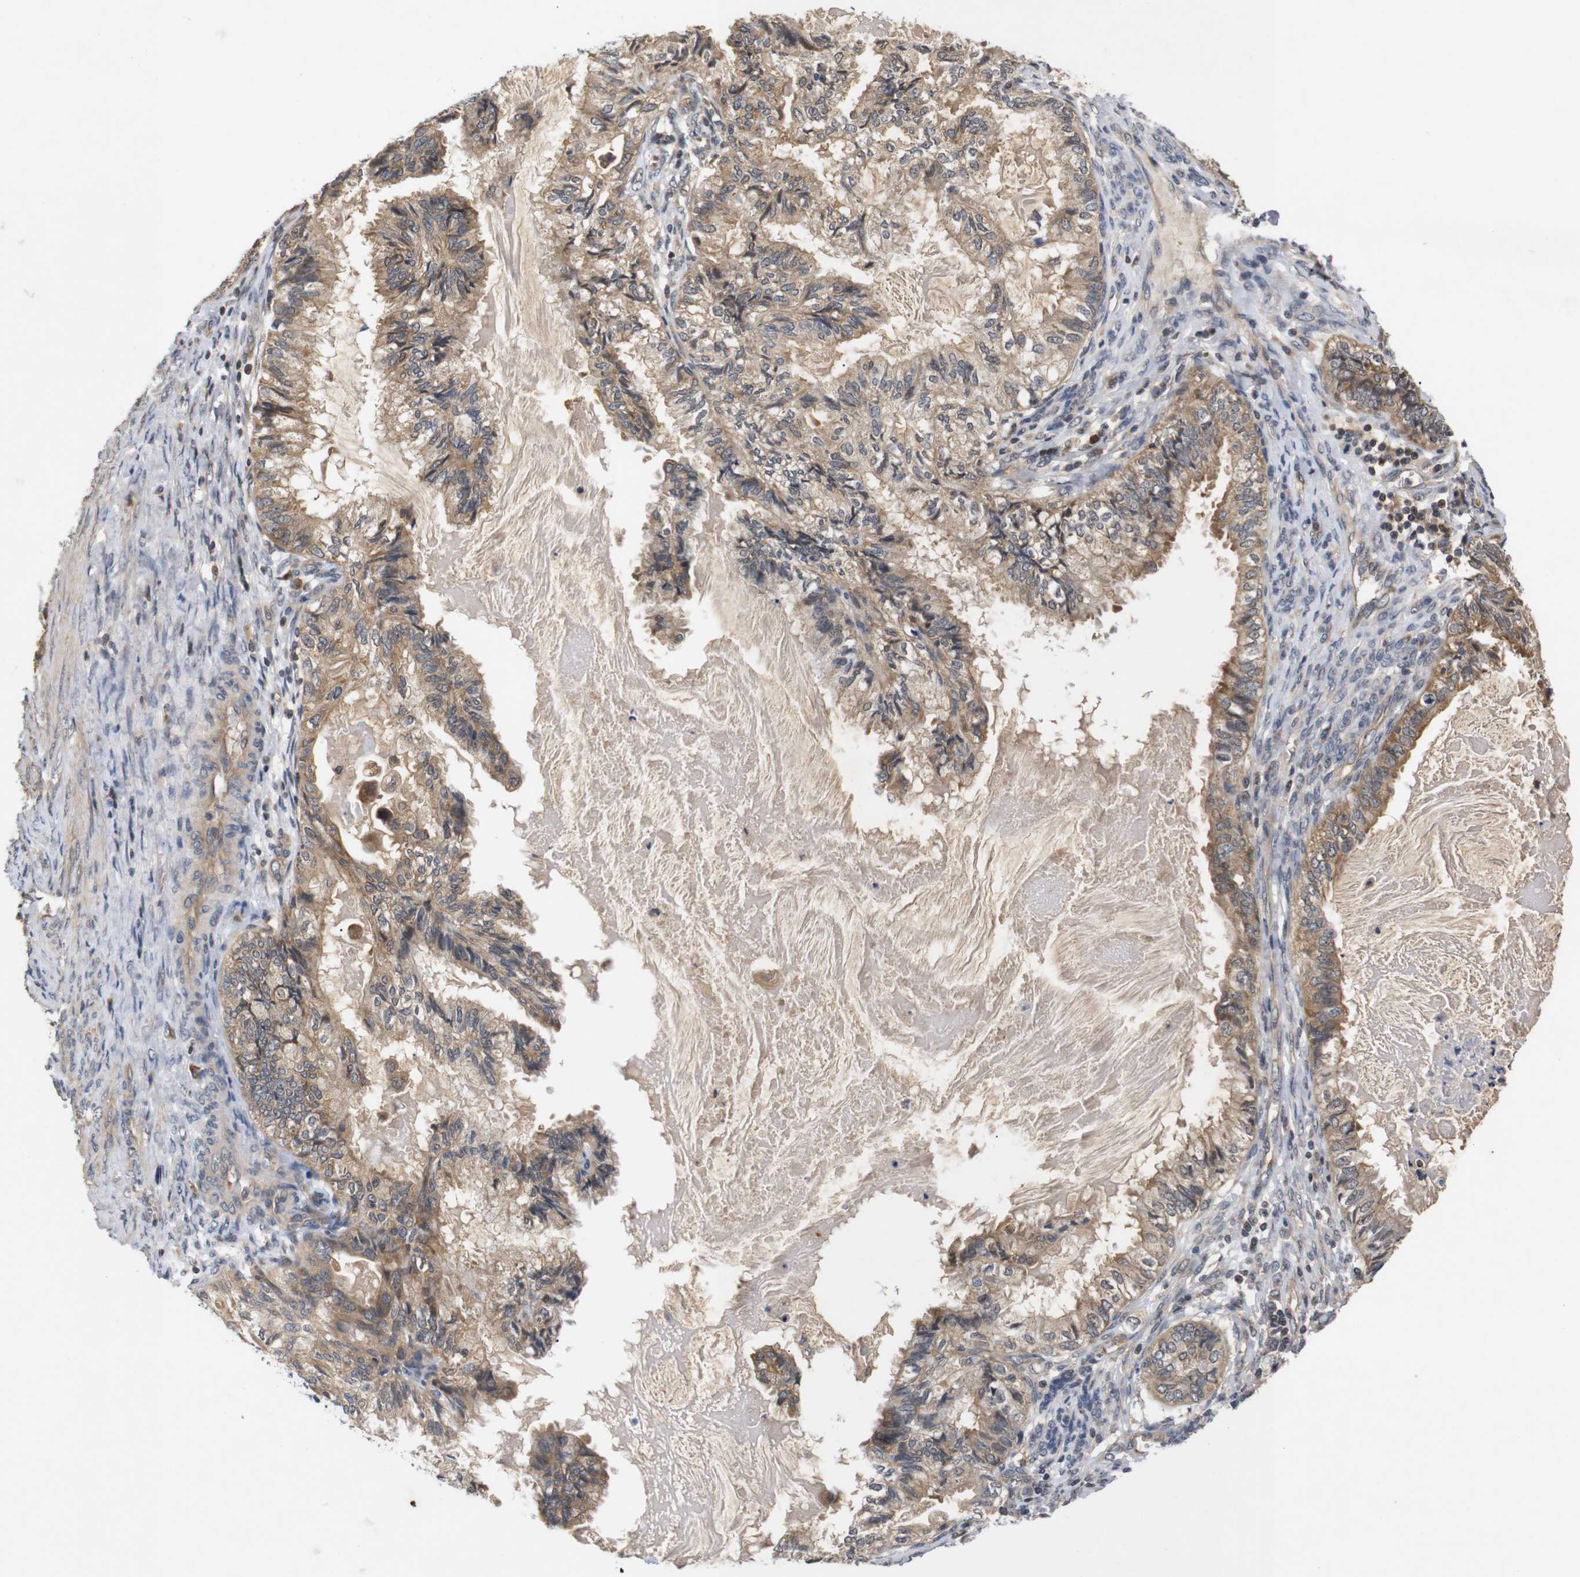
{"staining": {"intensity": "moderate", "quantity": ">75%", "location": "cytoplasmic/membranous"}, "tissue": "cervical cancer", "cell_type": "Tumor cells", "image_type": "cancer", "snomed": [{"axis": "morphology", "description": "Normal tissue, NOS"}, {"axis": "morphology", "description": "Adenocarcinoma, NOS"}, {"axis": "topography", "description": "Cervix"}, {"axis": "topography", "description": "Endometrium"}], "caption": "Immunohistochemical staining of cervical cancer (adenocarcinoma) shows moderate cytoplasmic/membranous protein positivity in about >75% of tumor cells. The protein of interest is stained brown, and the nuclei are stained in blue (DAB (3,3'-diaminobenzidine) IHC with brightfield microscopy, high magnification).", "gene": "RIPK1", "patient": {"sex": "female", "age": 86}}